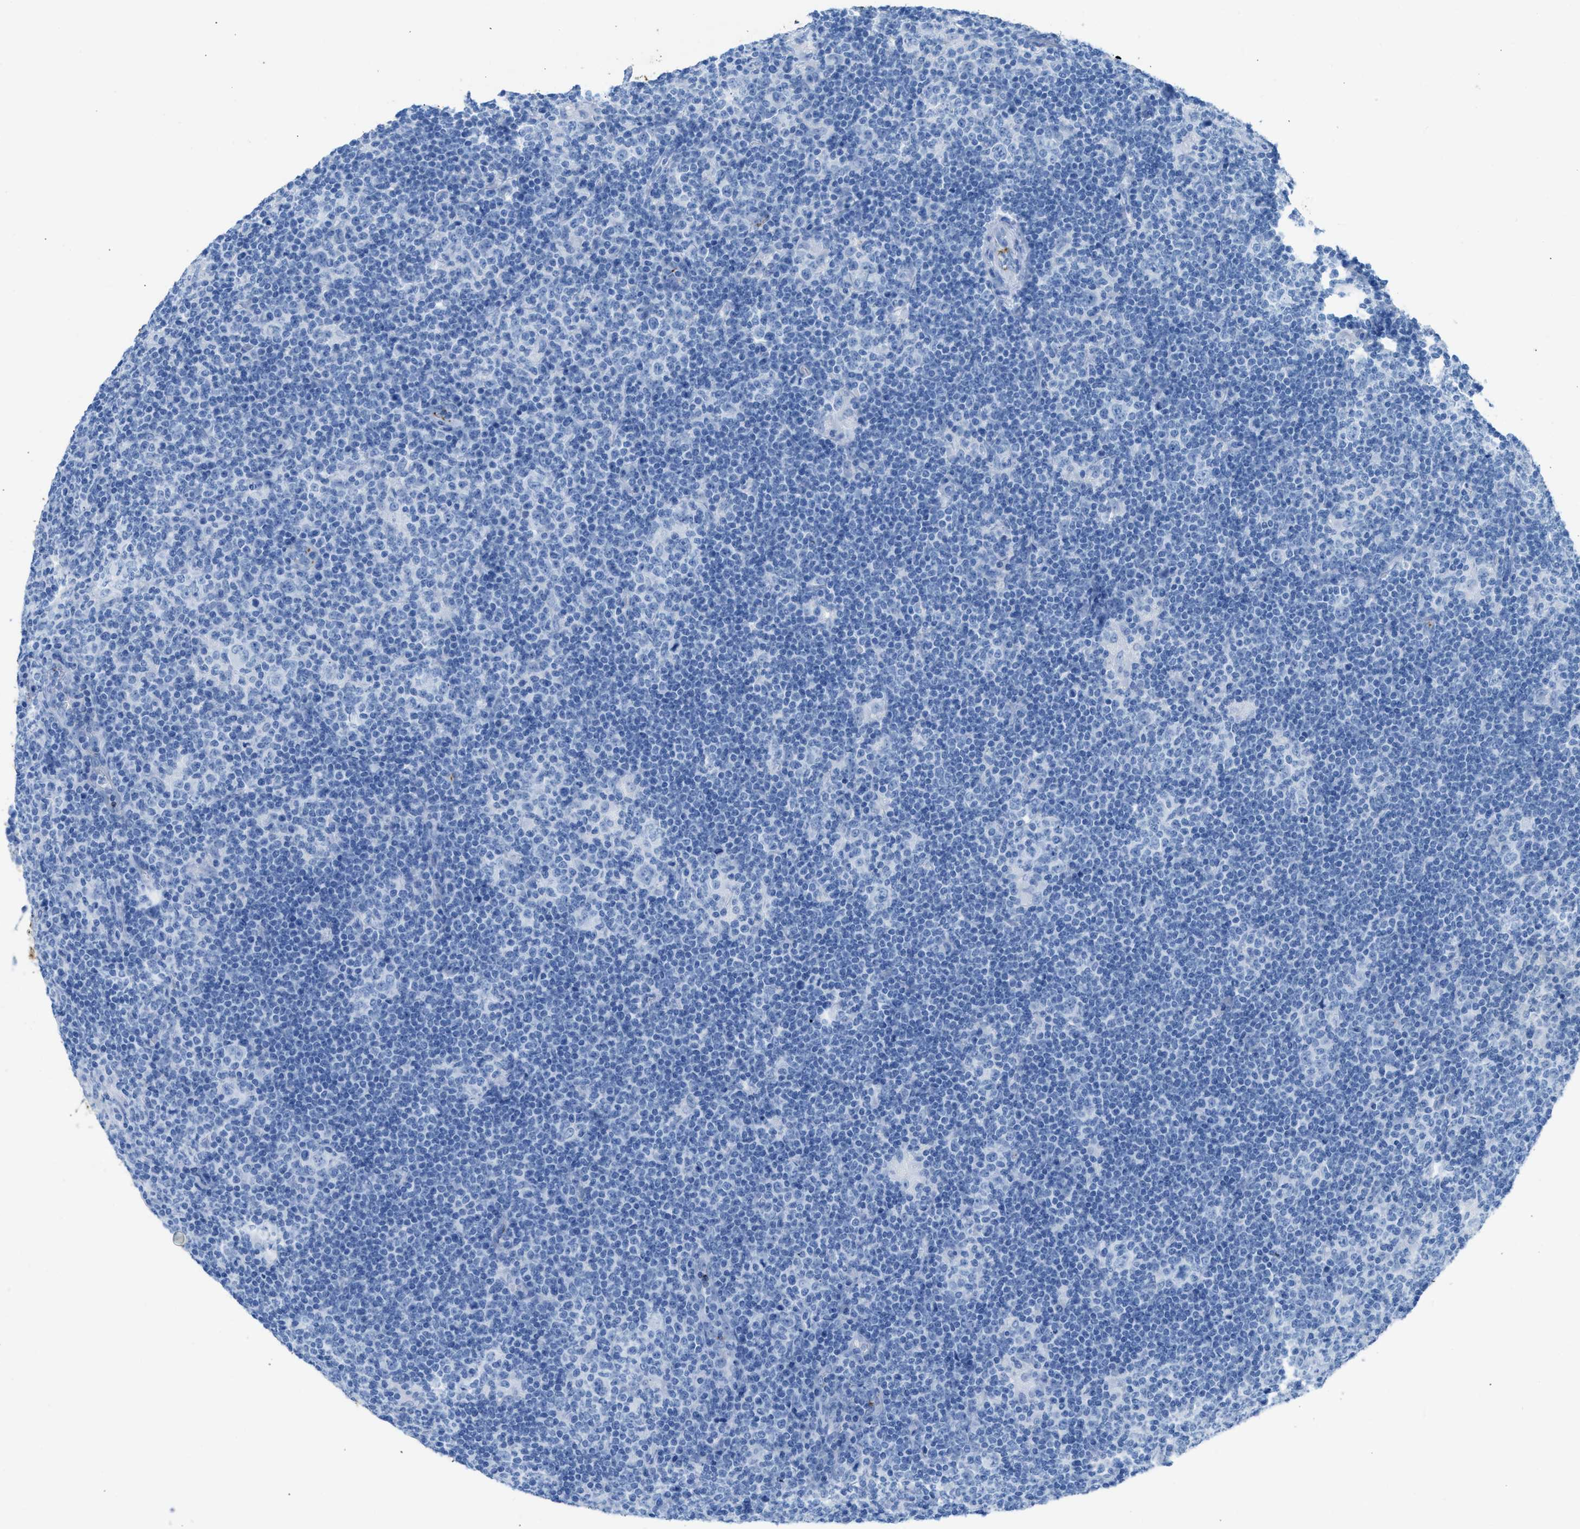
{"staining": {"intensity": "negative", "quantity": "none", "location": "none"}, "tissue": "lymphoma", "cell_type": "Tumor cells", "image_type": "cancer", "snomed": [{"axis": "morphology", "description": "Hodgkin's disease, NOS"}, {"axis": "topography", "description": "Lymph node"}], "caption": "High power microscopy histopathology image of an immunohistochemistry (IHC) micrograph of lymphoma, revealing no significant staining in tumor cells.", "gene": "FAIM2", "patient": {"sex": "female", "age": 57}}